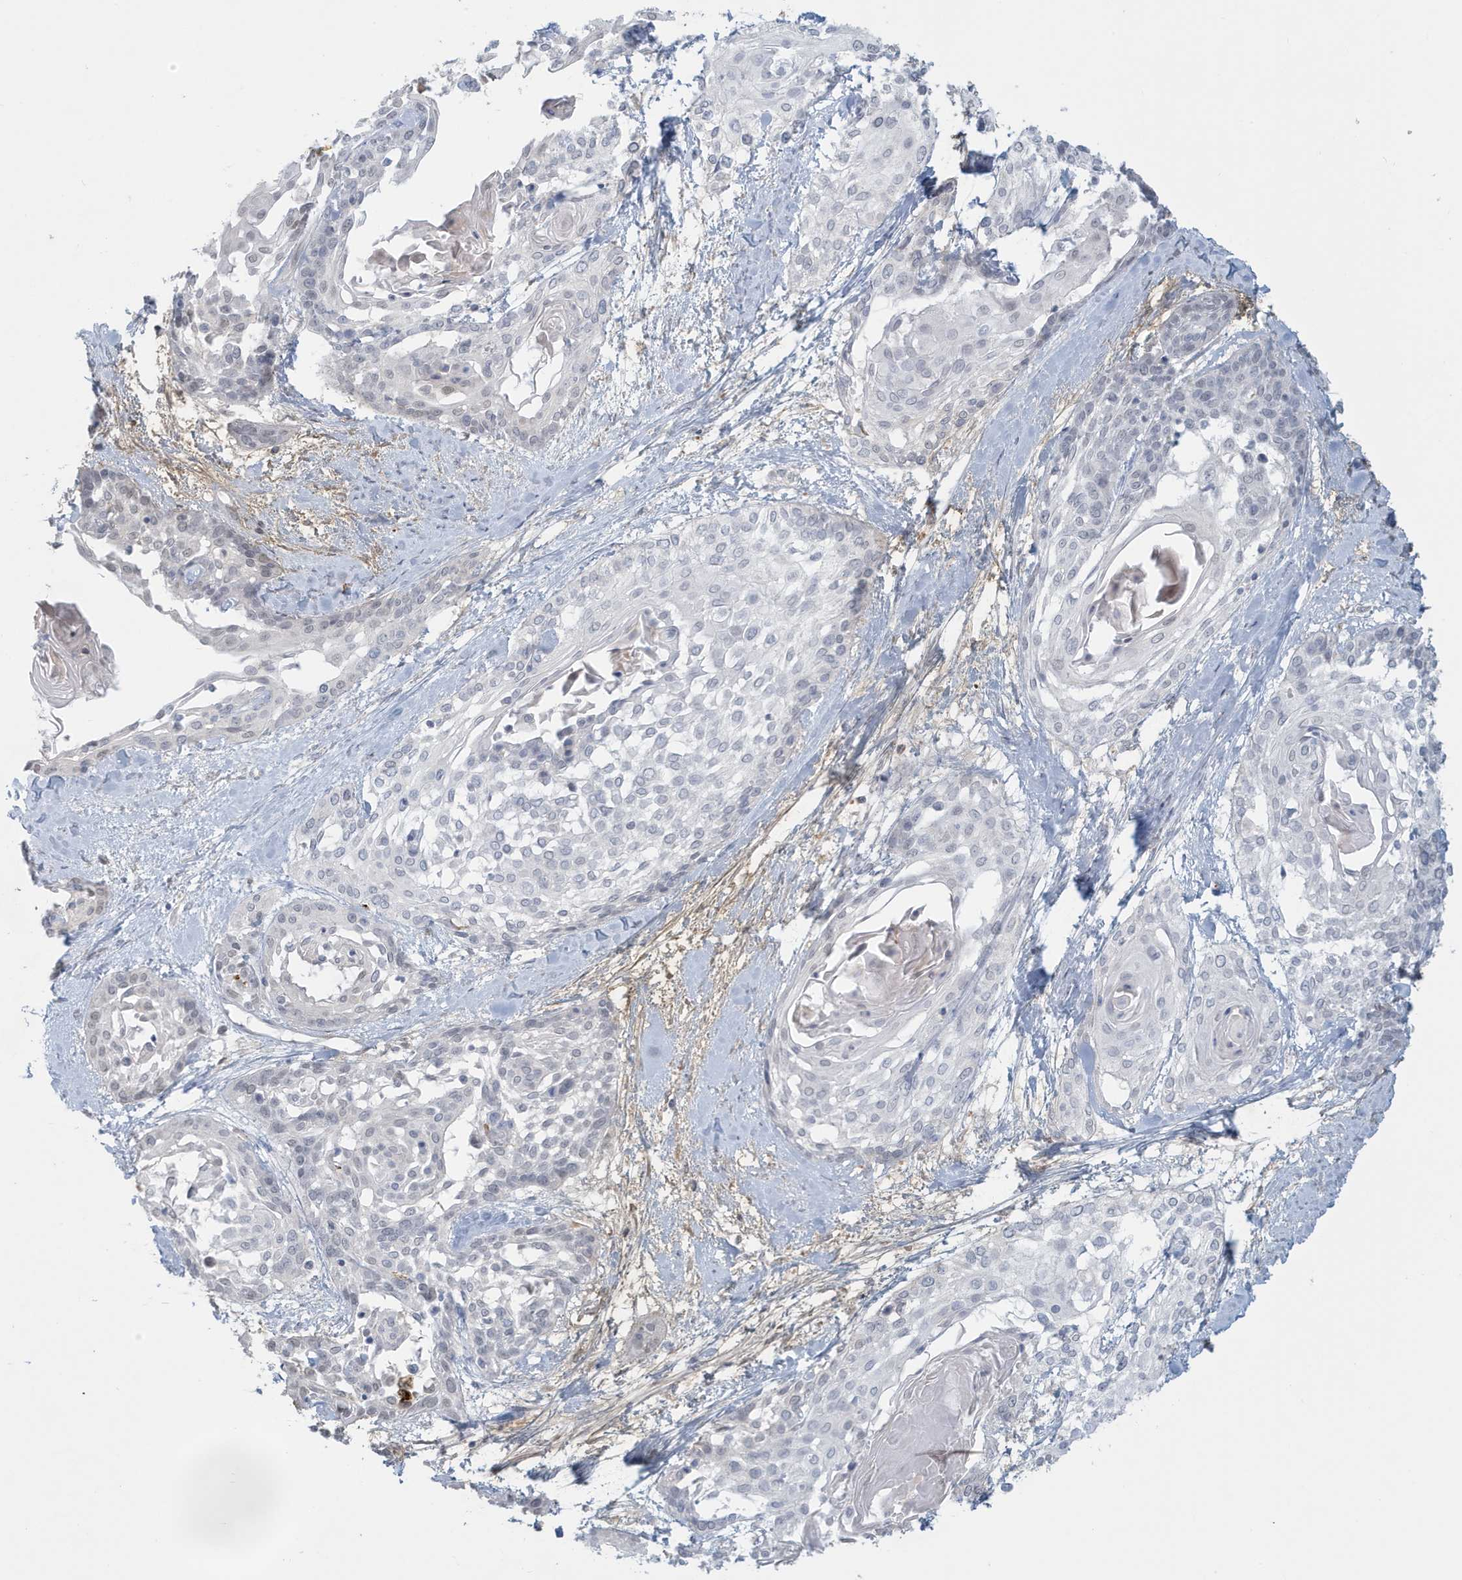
{"staining": {"intensity": "negative", "quantity": "none", "location": "none"}, "tissue": "cervical cancer", "cell_type": "Tumor cells", "image_type": "cancer", "snomed": [{"axis": "morphology", "description": "Squamous cell carcinoma, NOS"}, {"axis": "topography", "description": "Cervix"}], "caption": "Histopathology image shows no significant protein expression in tumor cells of cervical cancer. The staining is performed using DAB brown chromogen with nuclei counter-stained in using hematoxylin.", "gene": "HERC6", "patient": {"sex": "female", "age": 57}}